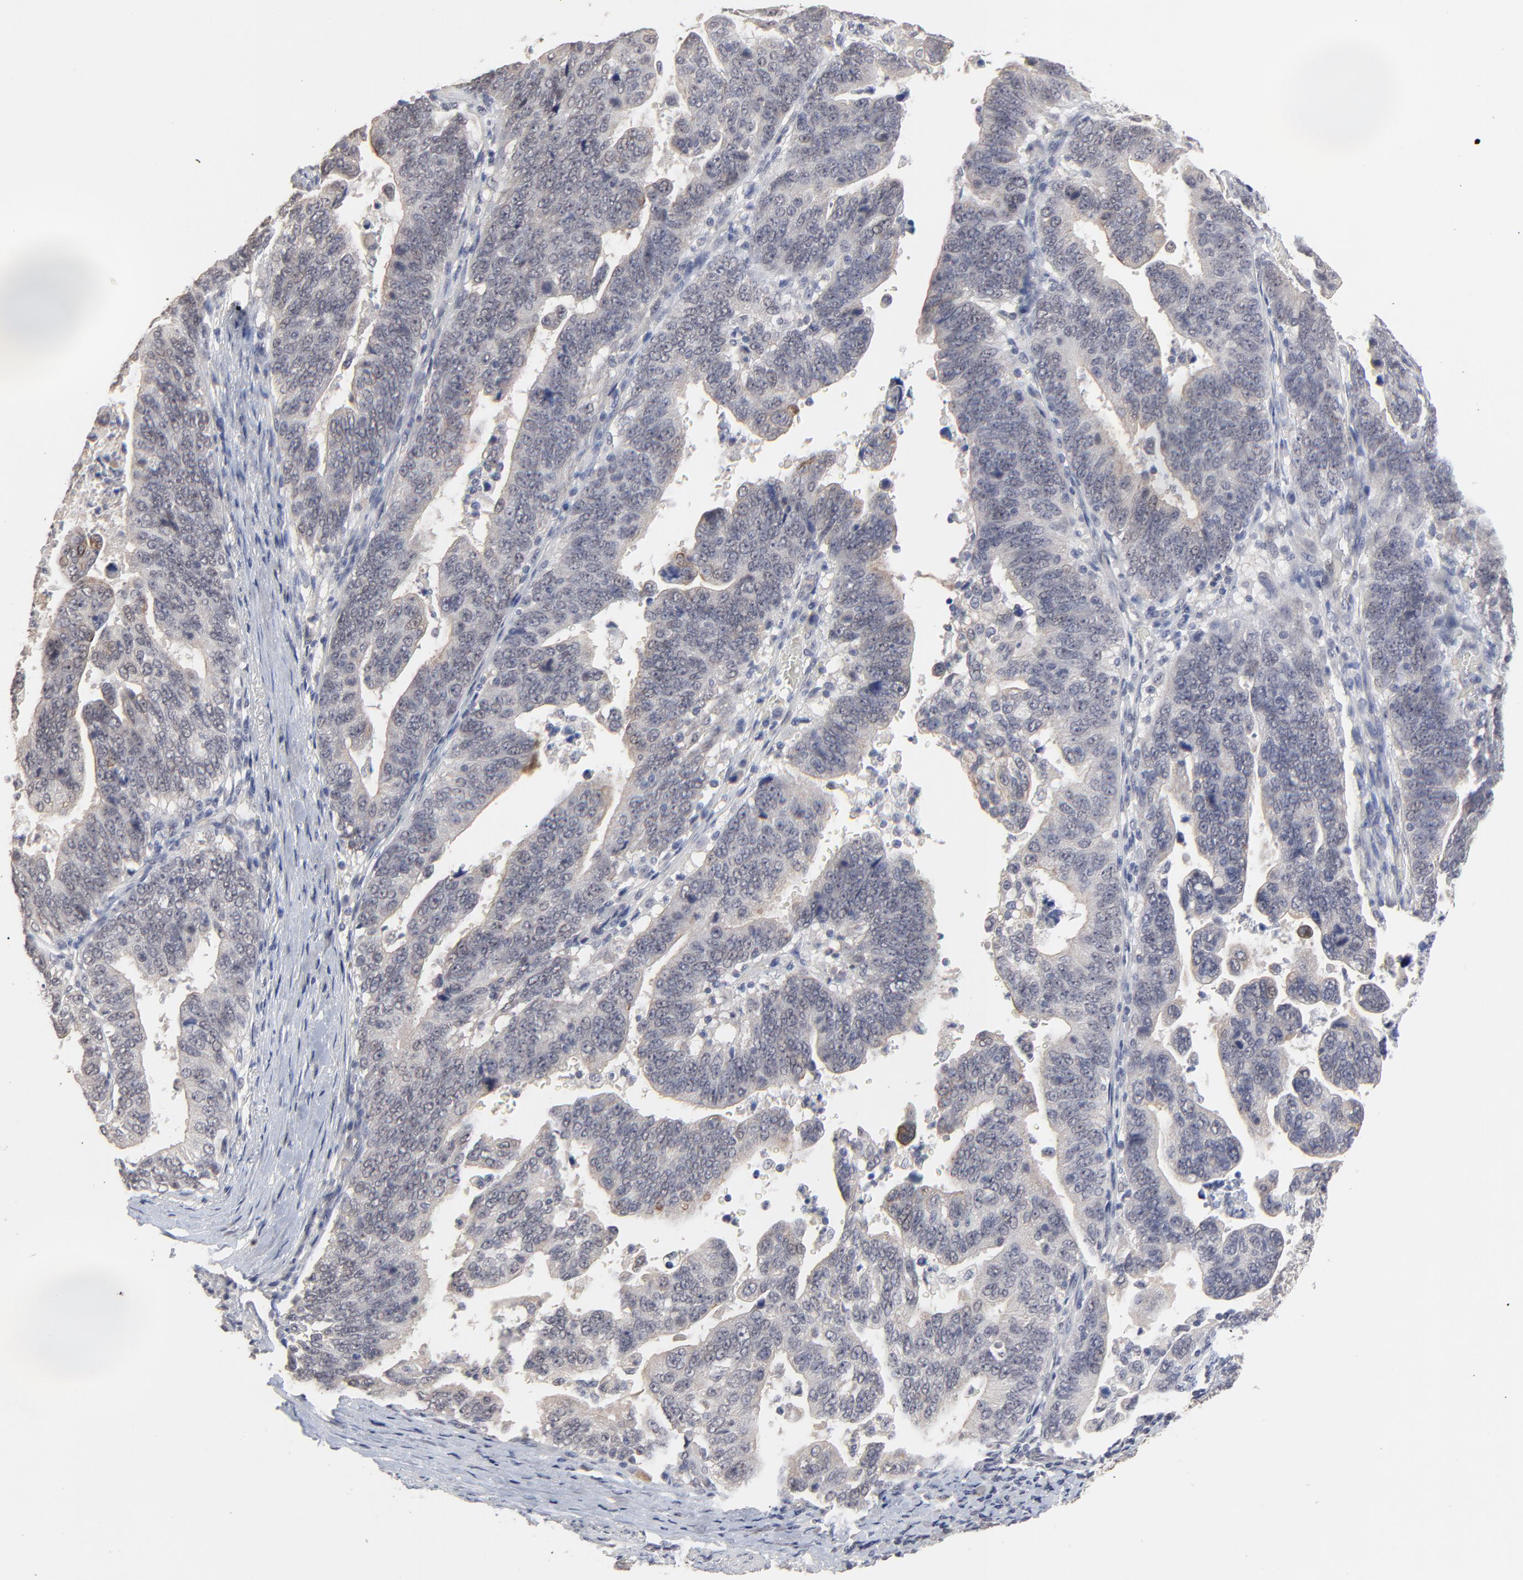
{"staining": {"intensity": "negative", "quantity": "none", "location": "none"}, "tissue": "stomach cancer", "cell_type": "Tumor cells", "image_type": "cancer", "snomed": [{"axis": "morphology", "description": "Adenocarcinoma, NOS"}, {"axis": "topography", "description": "Stomach, upper"}], "caption": "High power microscopy micrograph of an immunohistochemistry (IHC) photomicrograph of stomach cancer, revealing no significant staining in tumor cells.", "gene": "FAM199X", "patient": {"sex": "female", "age": 50}}